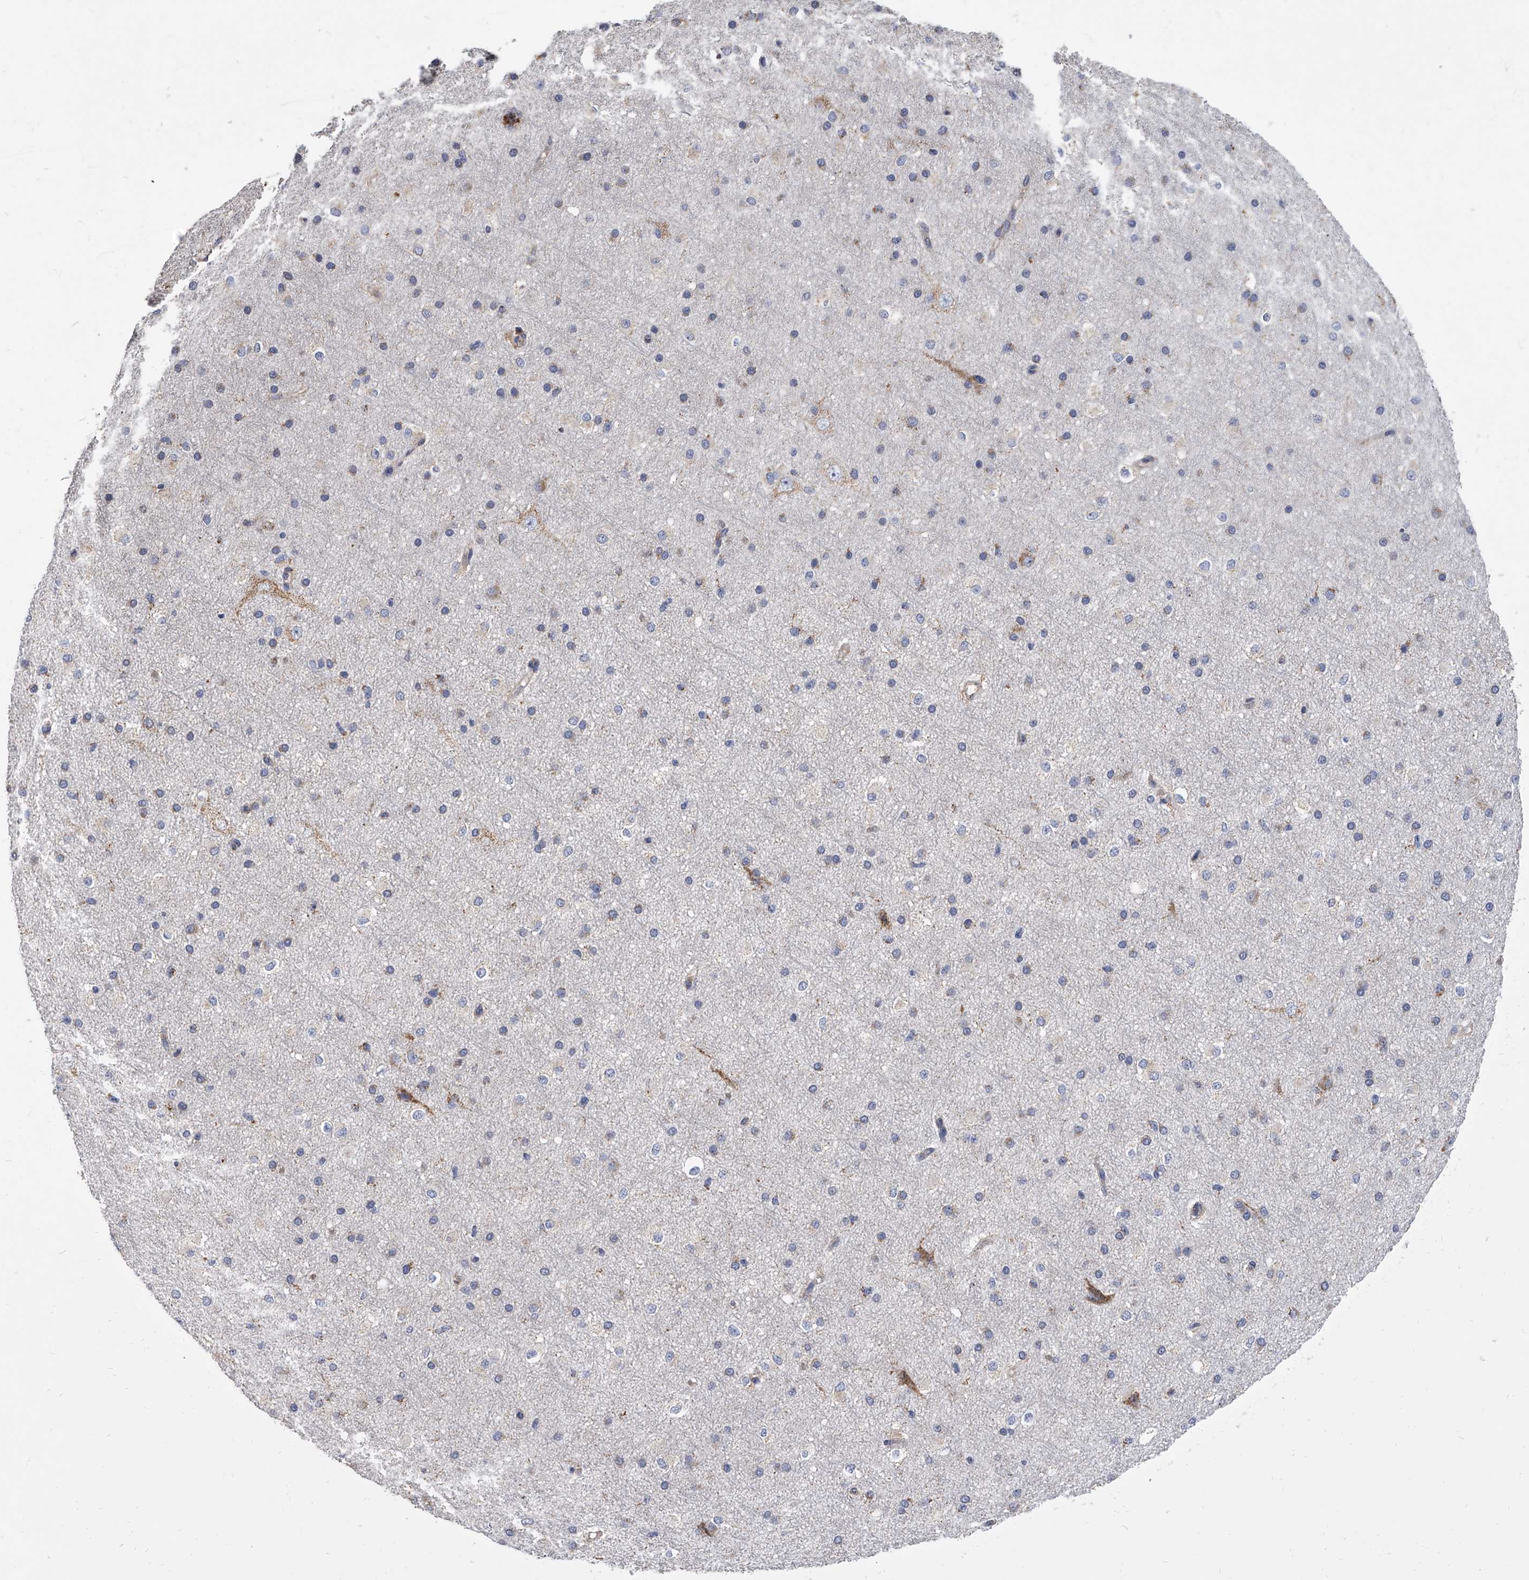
{"staining": {"intensity": "weak", "quantity": "25%-75%", "location": "cytoplasmic/membranous"}, "tissue": "cerebral cortex", "cell_type": "Endothelial cells", "image_type": "normal", "snomed": [{"axis": "morphology", "description": "Normal tissue, NOS"}, {"axis": "morphology", "description": "Developmental malformation"}, {"axis": "topography", "description": "Cerebral cortex"}], "caption": "Immunohistochemistry of benign cerebral cortex demonstrates low levels of weak cytoplasmic/membranous staining in about 25%-75% of endothelial cells.", "gene": "MRPL28", "patient": {"sex": "female", "age": 30}}